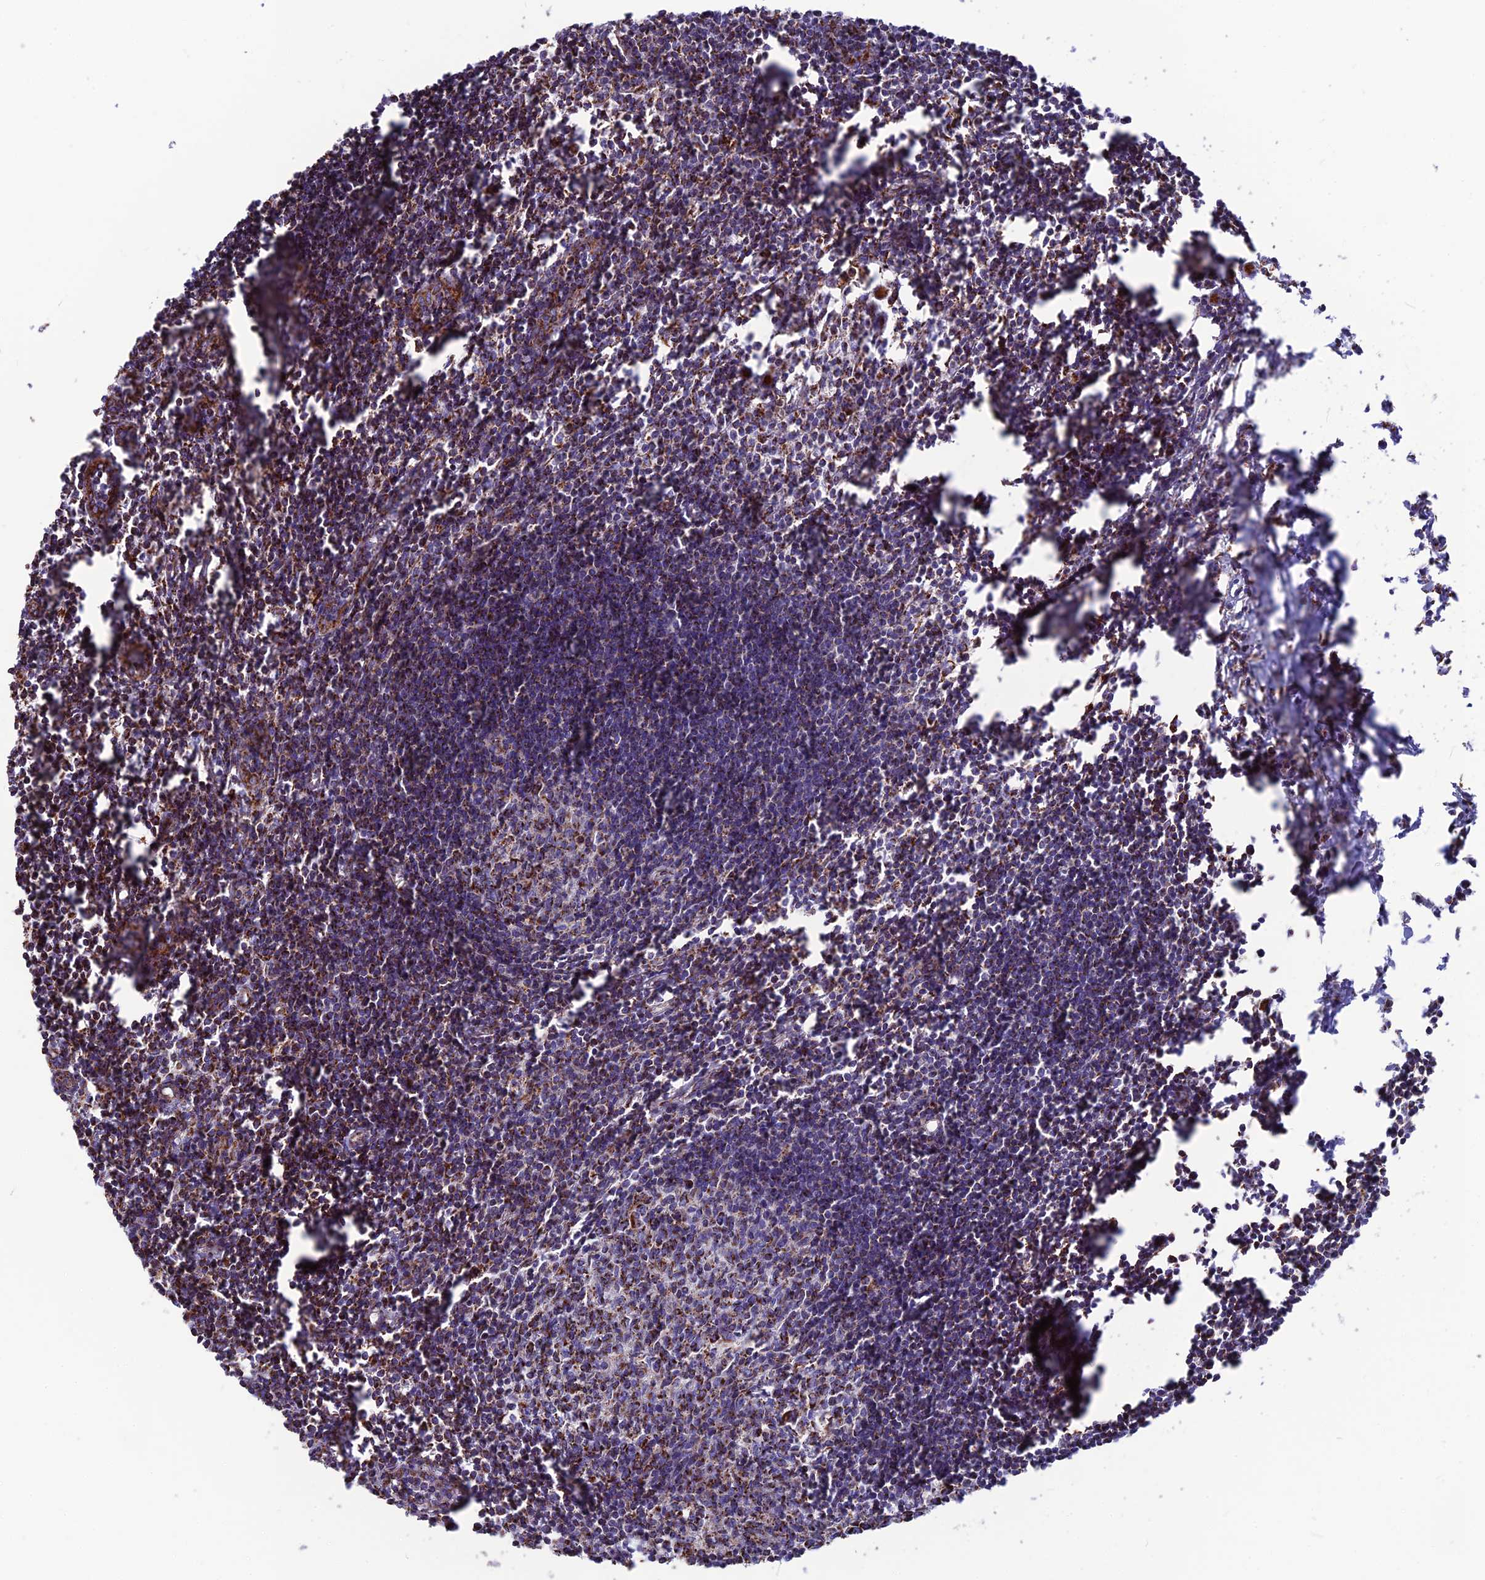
{"staining": {"intensity": "strong", "quantity": ">75%", "location": "cytoplasmic/membranous"}, "tissue": "lymph node", "cell_type": "Germinal center cells", "image_type": "normal", "snomed": [{"axis": "morphology", "description": "Normal tissue, NOS"}, {"axis": "morphology", "description": "Malignant melanoma, Metastatic site"}, {"axis": "topography", "description": "Lymph node"}], "caption": "Immunohistochemistry (IHC) of benign human lymph node reveals high levels of strong cytoplasmic/membranous staining in approximately >75% of germinal center cells.", "gene": "CS", "patient": {"sex": "male", "age": 41}}